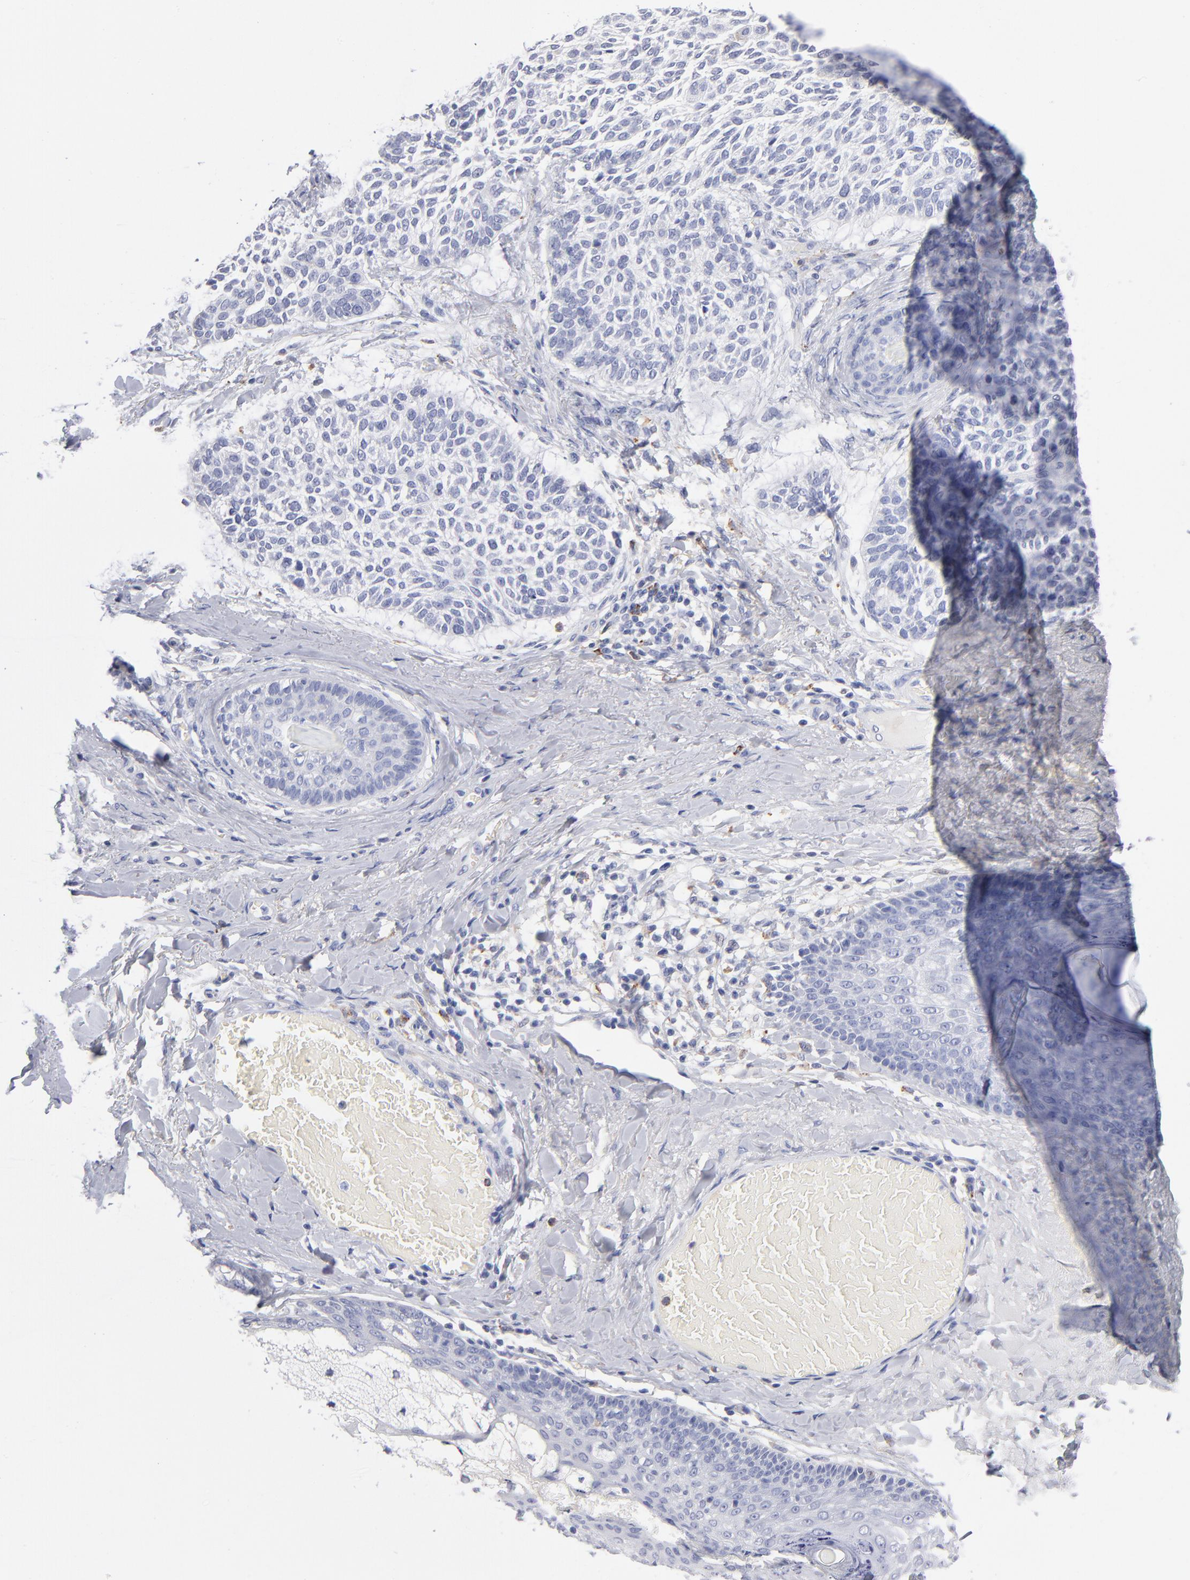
{"staining": {"intensity": "negative", "quantity": "none", "location": "none"}, "tissue": "skin cancer", "cell_type": "Tumor cells", "image_type": "cancer", "snomed": [{"axis": "morphology", "description": "Normal tissue, NOS"}, {"axis": "morphology", "description": "Basal cell carcinoma"}, {"axis": "topography", "description": "Skin"}], "caption": "This histopathology image is of basal cell carcinoma (skin) stained with IHC to label a protein in brown with the nuclei are counter-stained blue. There is no positivity in tumor cells.", "gene": "CD180", "patient": {"sex": "female", "age": 70}}